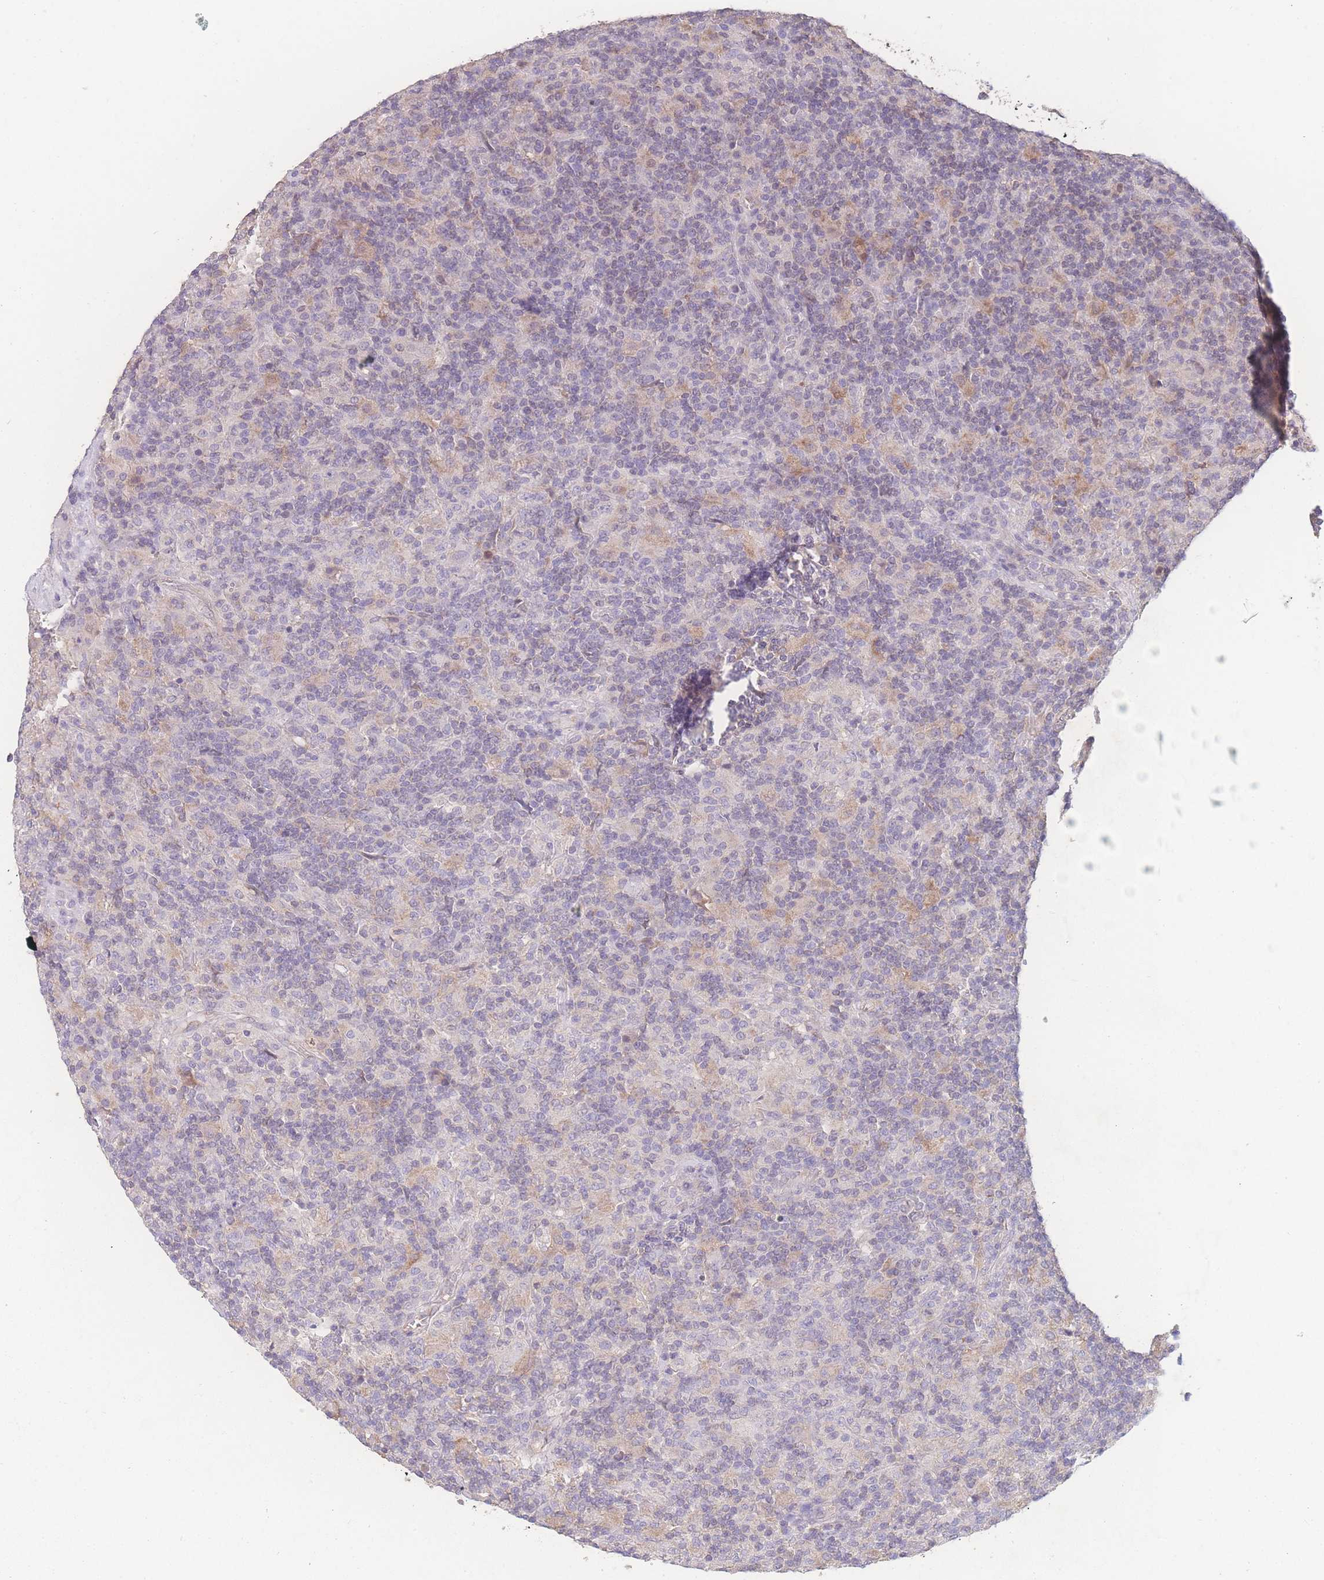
{"staining": {"intensity": "negative", "quantity": "none", "location": "none"}, "tissue": "lymphoma", "cell_type": "Tumor cells", "image_type": "cancer", "snomed": [{"axis": "morphology", "description": "Hodgkin's disease, NOS"}, {"axis": "topography", "description": "Lymph node"}], "caption": "IHC of Hodgkin's disease demonstrates no expression in tumor cells. The staining is performed using DAB brown chromogen with nuclei counter-stained in using hematoxylin.", "gene": "GIPR", "patient": {"sex": "male", "age": 70}}